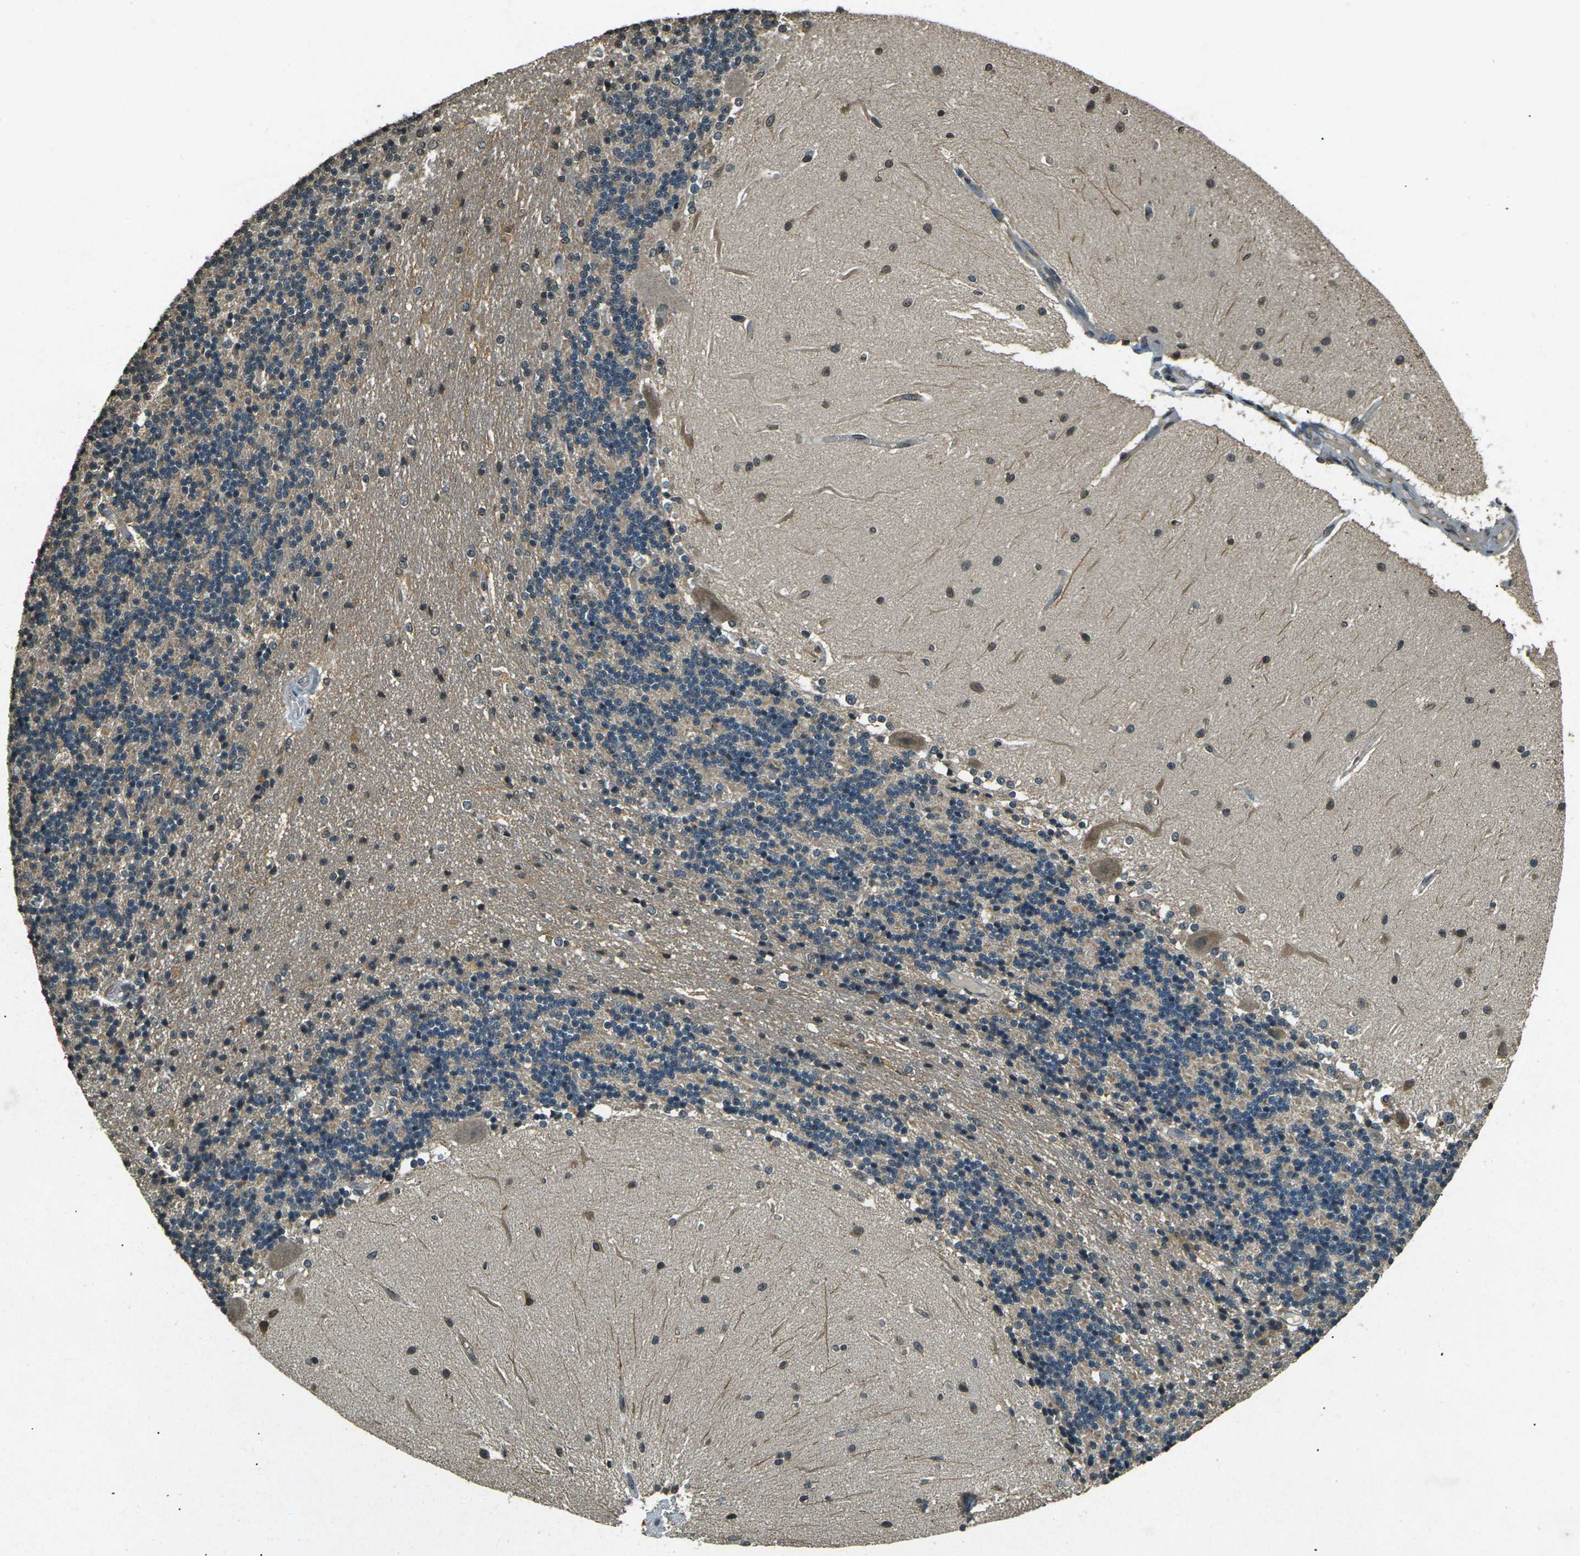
{"staining": {"intensity": "weak", "quantity": "25%-75%", "location": "cytoplasmic/membranous"}, "tissue": "cerebellum", "cell_type": "Cells in granular layer", "image_type": "normal", "snomed": [{"axis": "morphology", "description": "Normal tissue, NOS"}, {"axis": "topography", "description": "Cerebellum"}], "caption": "Immunohistochemistry of normal cerebellum displays low levels of weak cytoplasmic/membranous expression in approximately 25%-75% of cells in granular layer.", "gene": "PDE2A", "patient": {"sex": "female", "age": 54}}